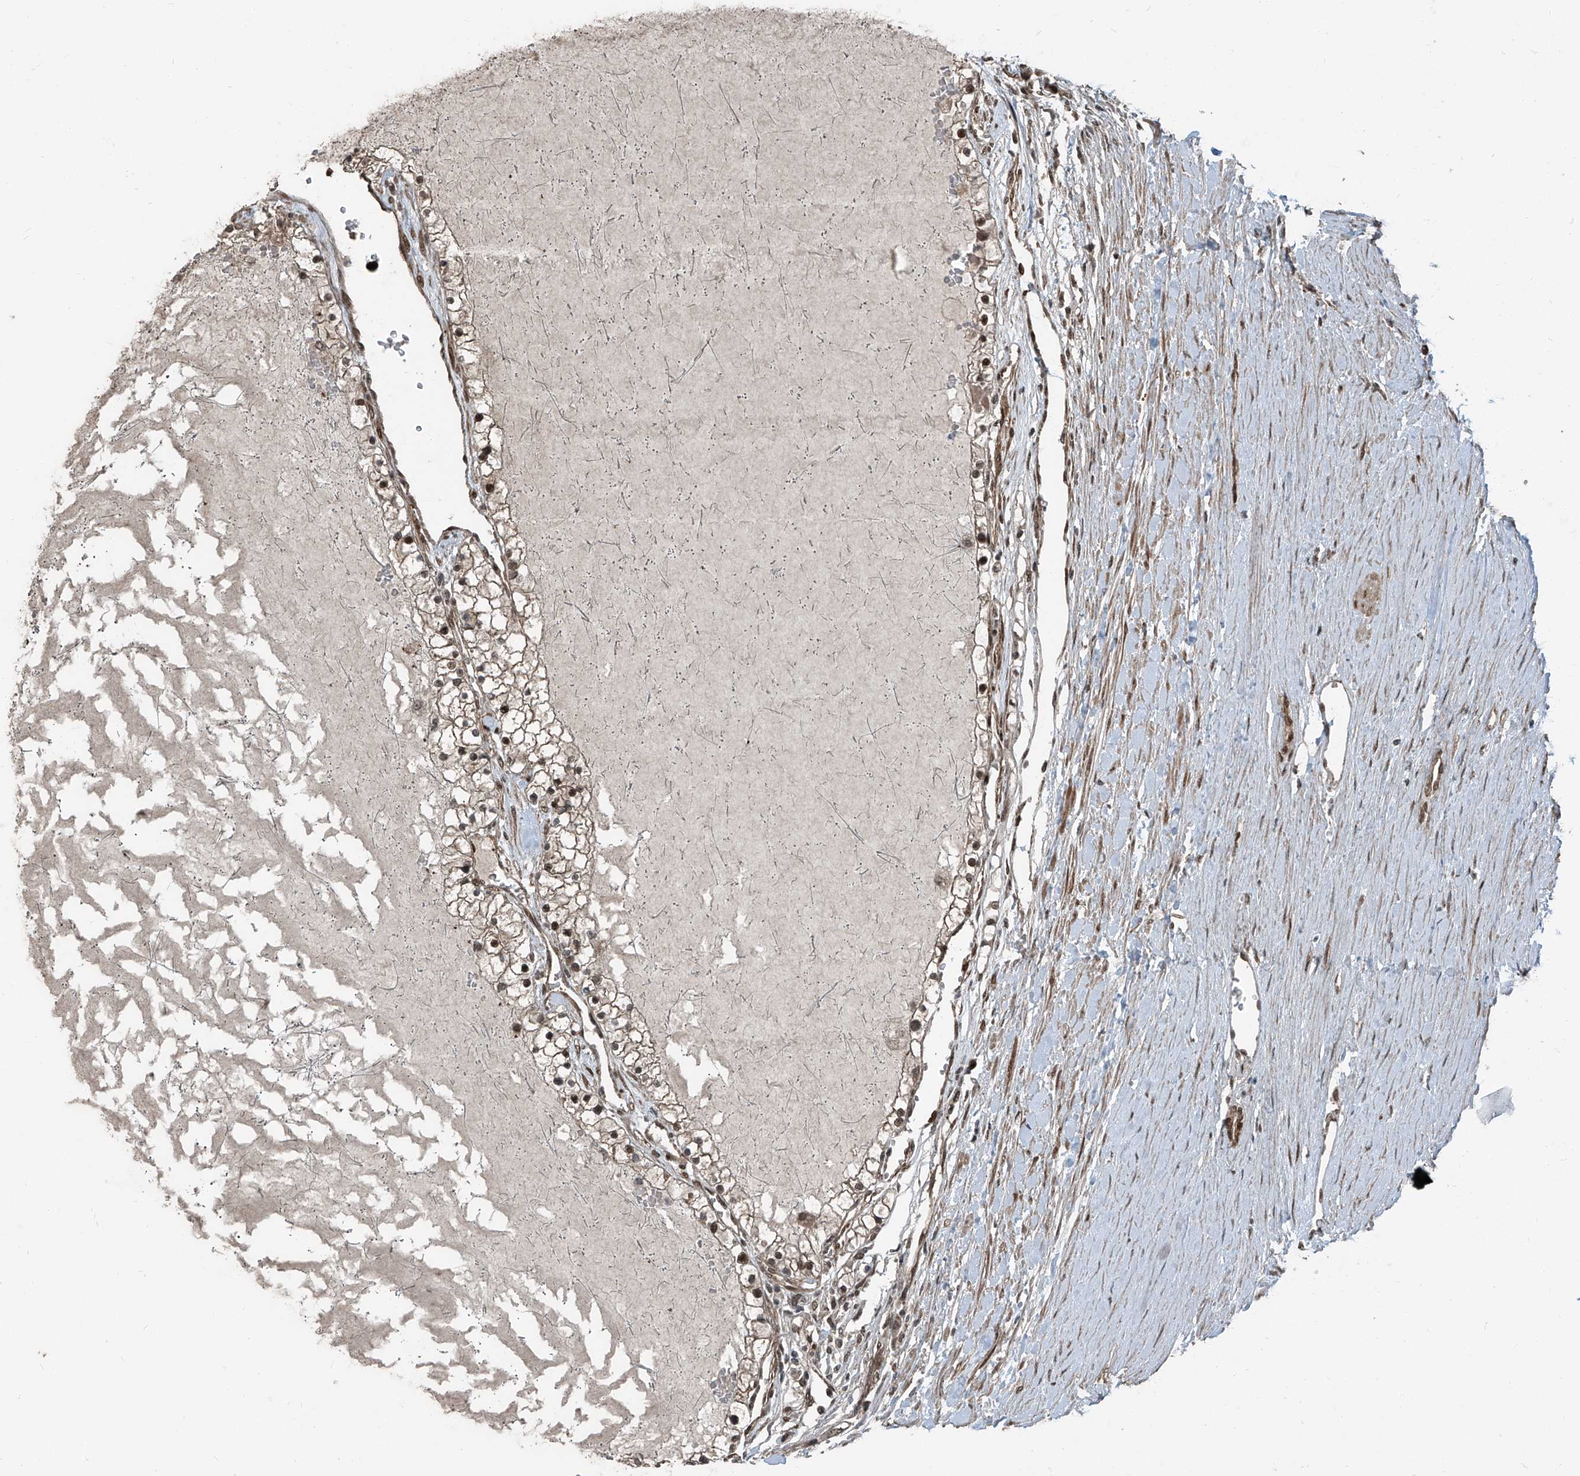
{"staining": {"intensity": "moderate", "quantity": "<25%", "location": "nuclear"}, "tissue": "renal cancer", "cell_type": "Tumor cells", "image_type": "cancer", "snomed": [{"axis": "morphology", "description": "Normal tissue, NOS"}, {"axis": "morphology", "description": "Adenocarcinoma, NOS"}, {"axis": "topography", "description": "Kidney"}], "caption": "About <25% of tumor cells in human renal cancer reveal moderate nuclear protein positivity as visualized by brown immunohistochemical staining.", "gene": "ZNF570", "patient": {"sex": "male", "age": 68}}